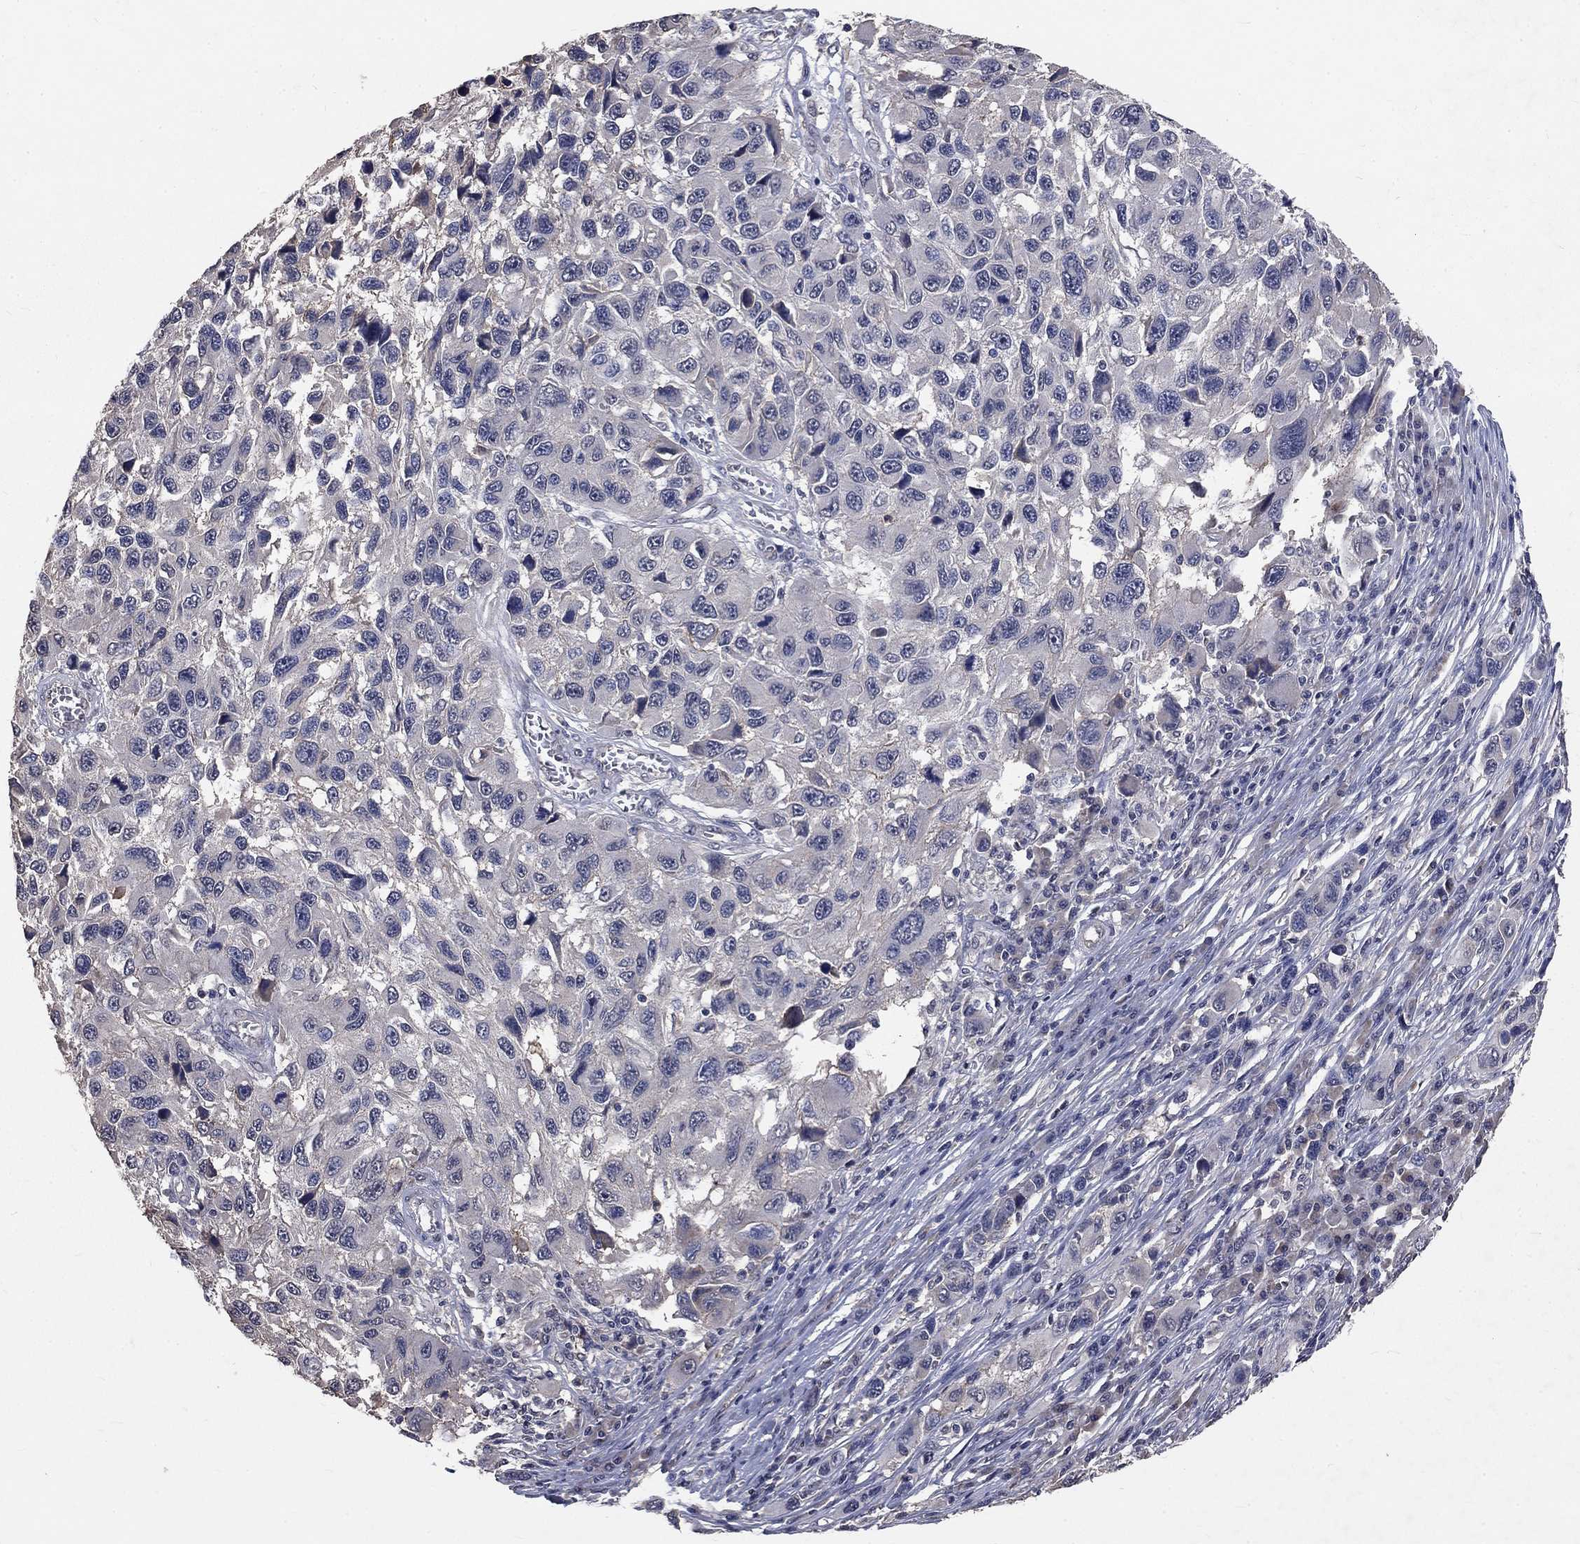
{"staining": {"intensity": "negative", "quantity": "none", "location": "none"}, "tissue": "melanoma", "cell_type": "Tumor cells", "image_type": "cancer", "snomed": [{"axis": "morphology", "description": "Malignant melanoma, NOS"}, {"axis": "topography", "description": "Skin"}], "caption": "The photomicrograph demonstrates no staining of tumor cells in melanoma.", "gene": "CHST5", "patient": {"sex": "male", "age": 53}}